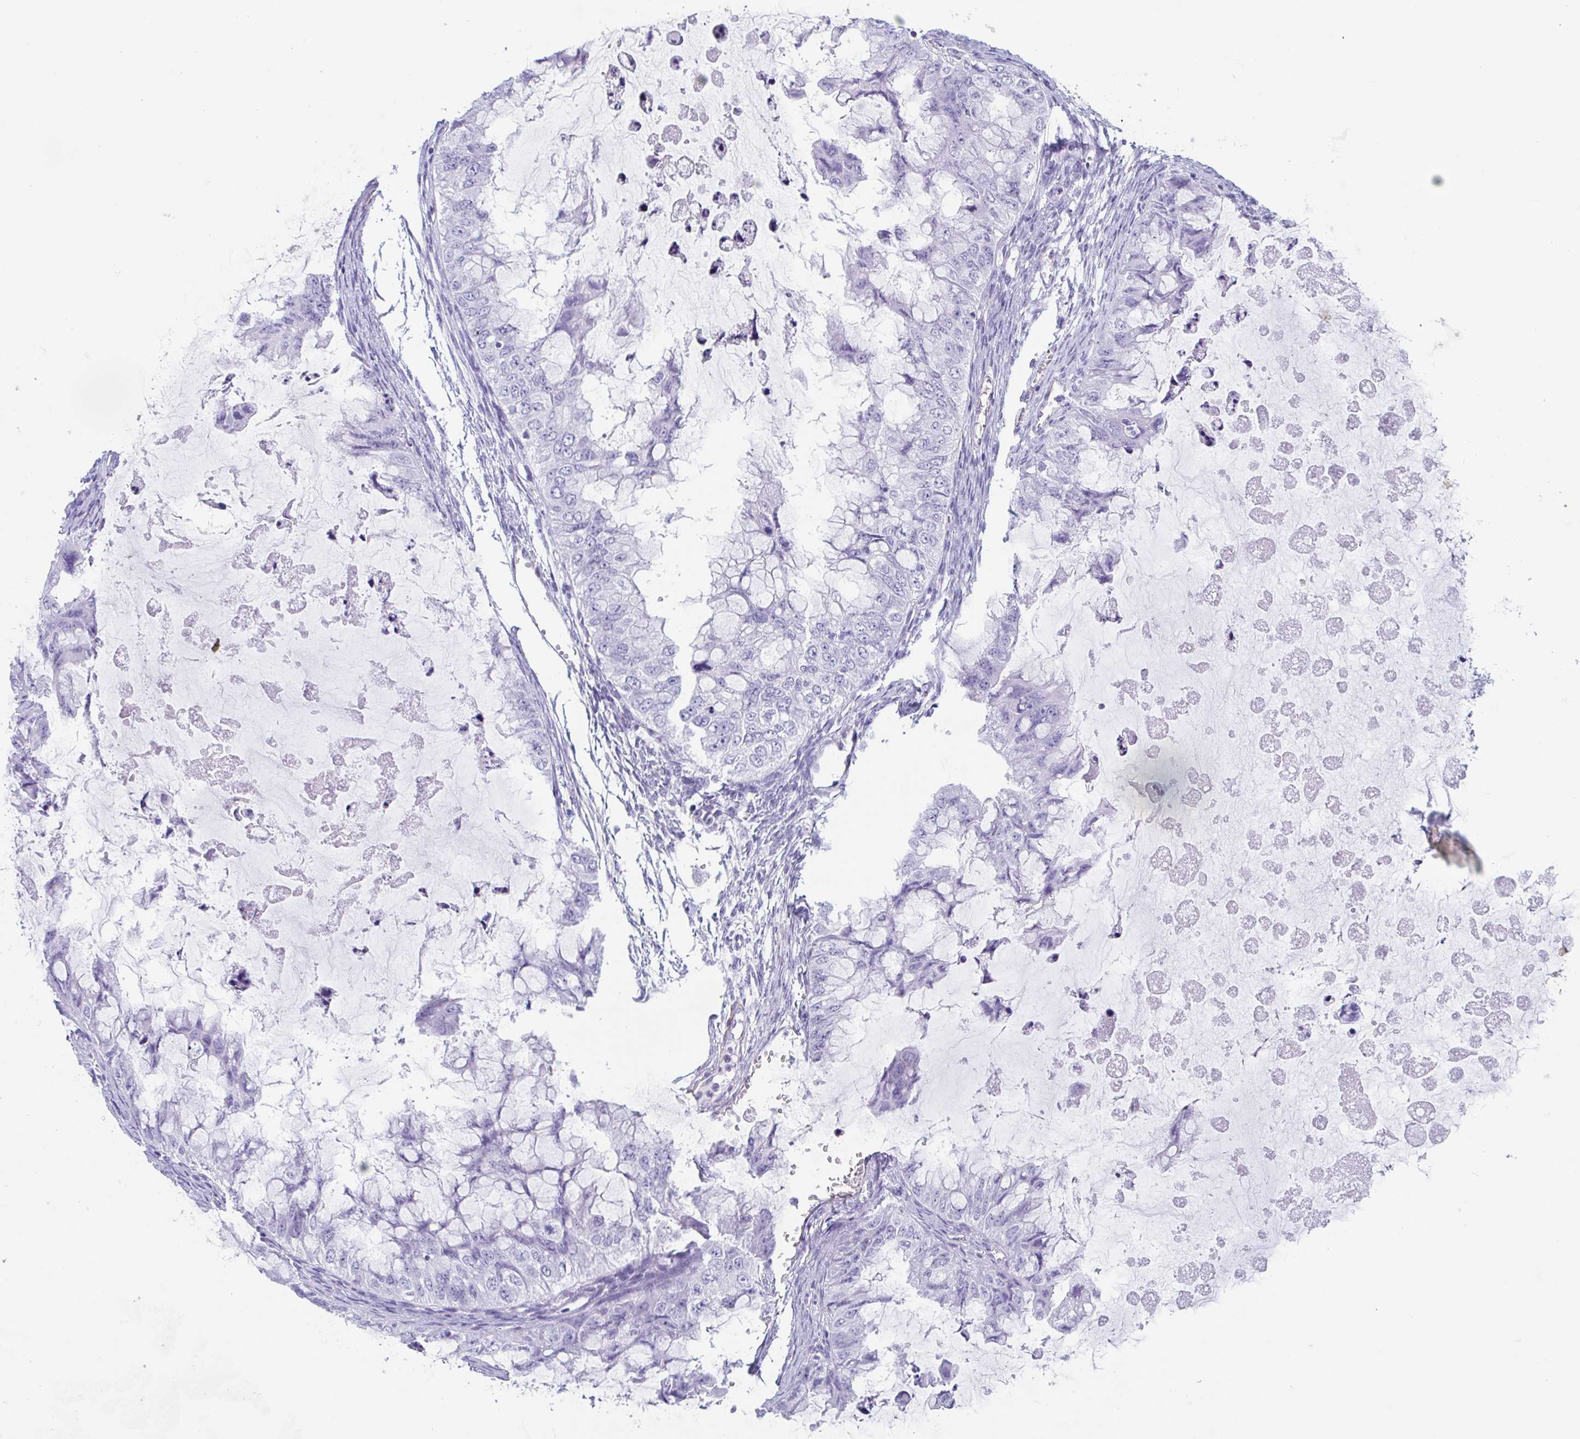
{"staining": {"intensity": "negative", "quantity": "none", "location": "none"}, "tissue": "ovarian cancer", "cell_type": "Tumor cells", "image_type": "cancer", "snomed": [{"axis": "morphology", "description": "Cystadenocarcinoma, mucinous, NOS"}, {"axis": "topography", "description": "Ovary"}], "caption": "Human ovarian cancer (mucinous cystadenocarcinoma) stained for a protein using IHC demonstrates no positivity in tumor cells.", "gene": "TAS2R41", "patient": {"sex": "female", "age": 72}}